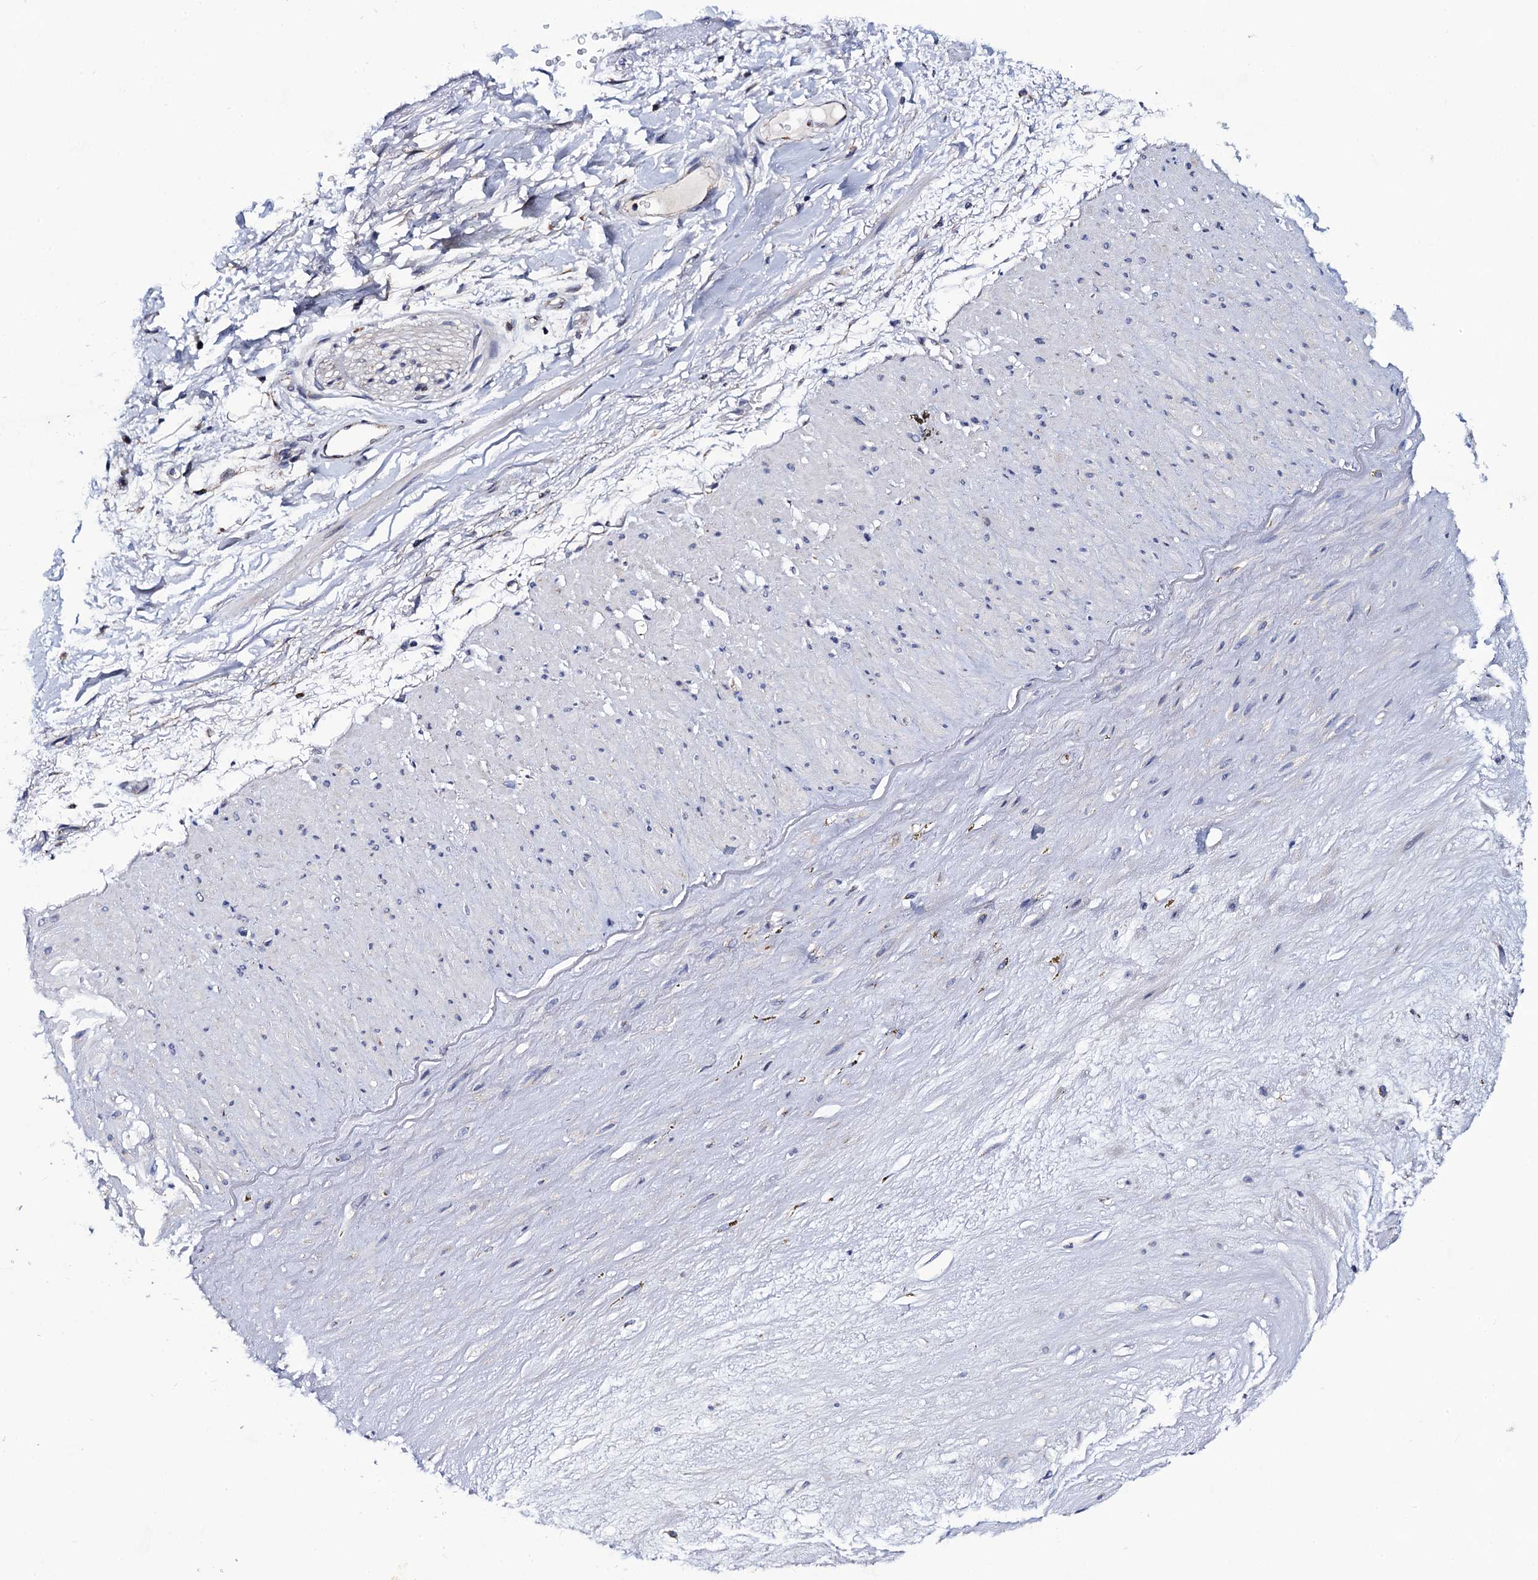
{"staining": {"intensity": "negative", "quantity": "none", "location": "none"}, "tissue": "adipose tissue", "cell_type": "Adipocytes", "image_type": "normal", "snomed": [{"axis": "morphology", "description": "Normal tissue, NOS"}, {"axis": "topography", "description": "Soft tissue"}], "caption": "Immunohistochemical staining of benign adipose tissue exhibits no significant positivity in adipocytes. (DAB immunohistochemistry (IHC) visualized using brightfield microscopy, high magnification).", "gene": "PTCD3", "patient": {"sex": "male", "age": 72}}